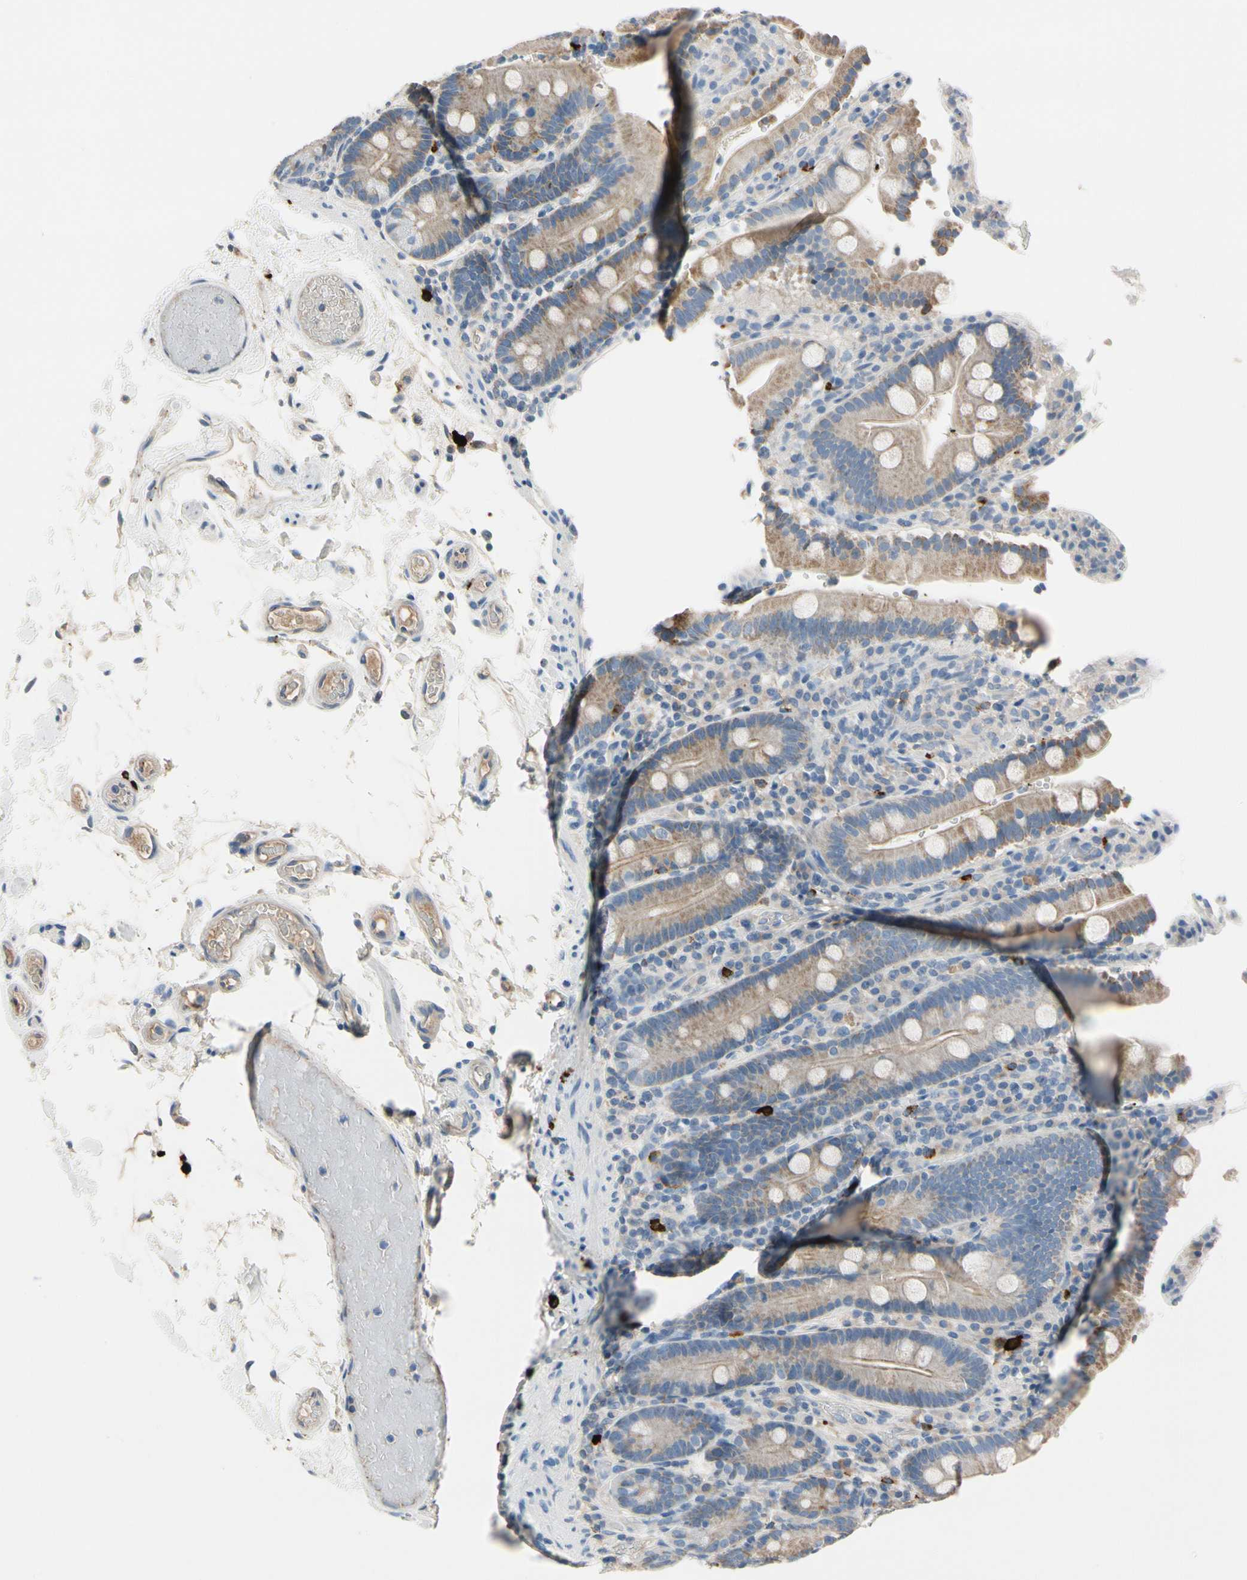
{"staining": {"intensity": "moderate", "quantity": ">75%", "location": "cytoplasmic/membranous"}, "tissue": "duodenum", "cell_type": "Glandular cells", "image_type": "normal", "snomed": [{"axis": "morphology", "description": "Normal tissue, NOS"}, {"axis": "topography", "description": "Small intestine, NOS"}], "caption": "Immunohistochemical staining of benign human duodenum displays moderate cytoplasmic/membranous protein expression in about >75% of glandular cells.", "gene": "CPA3", "patient": {"sex": "female", "age": 71}}